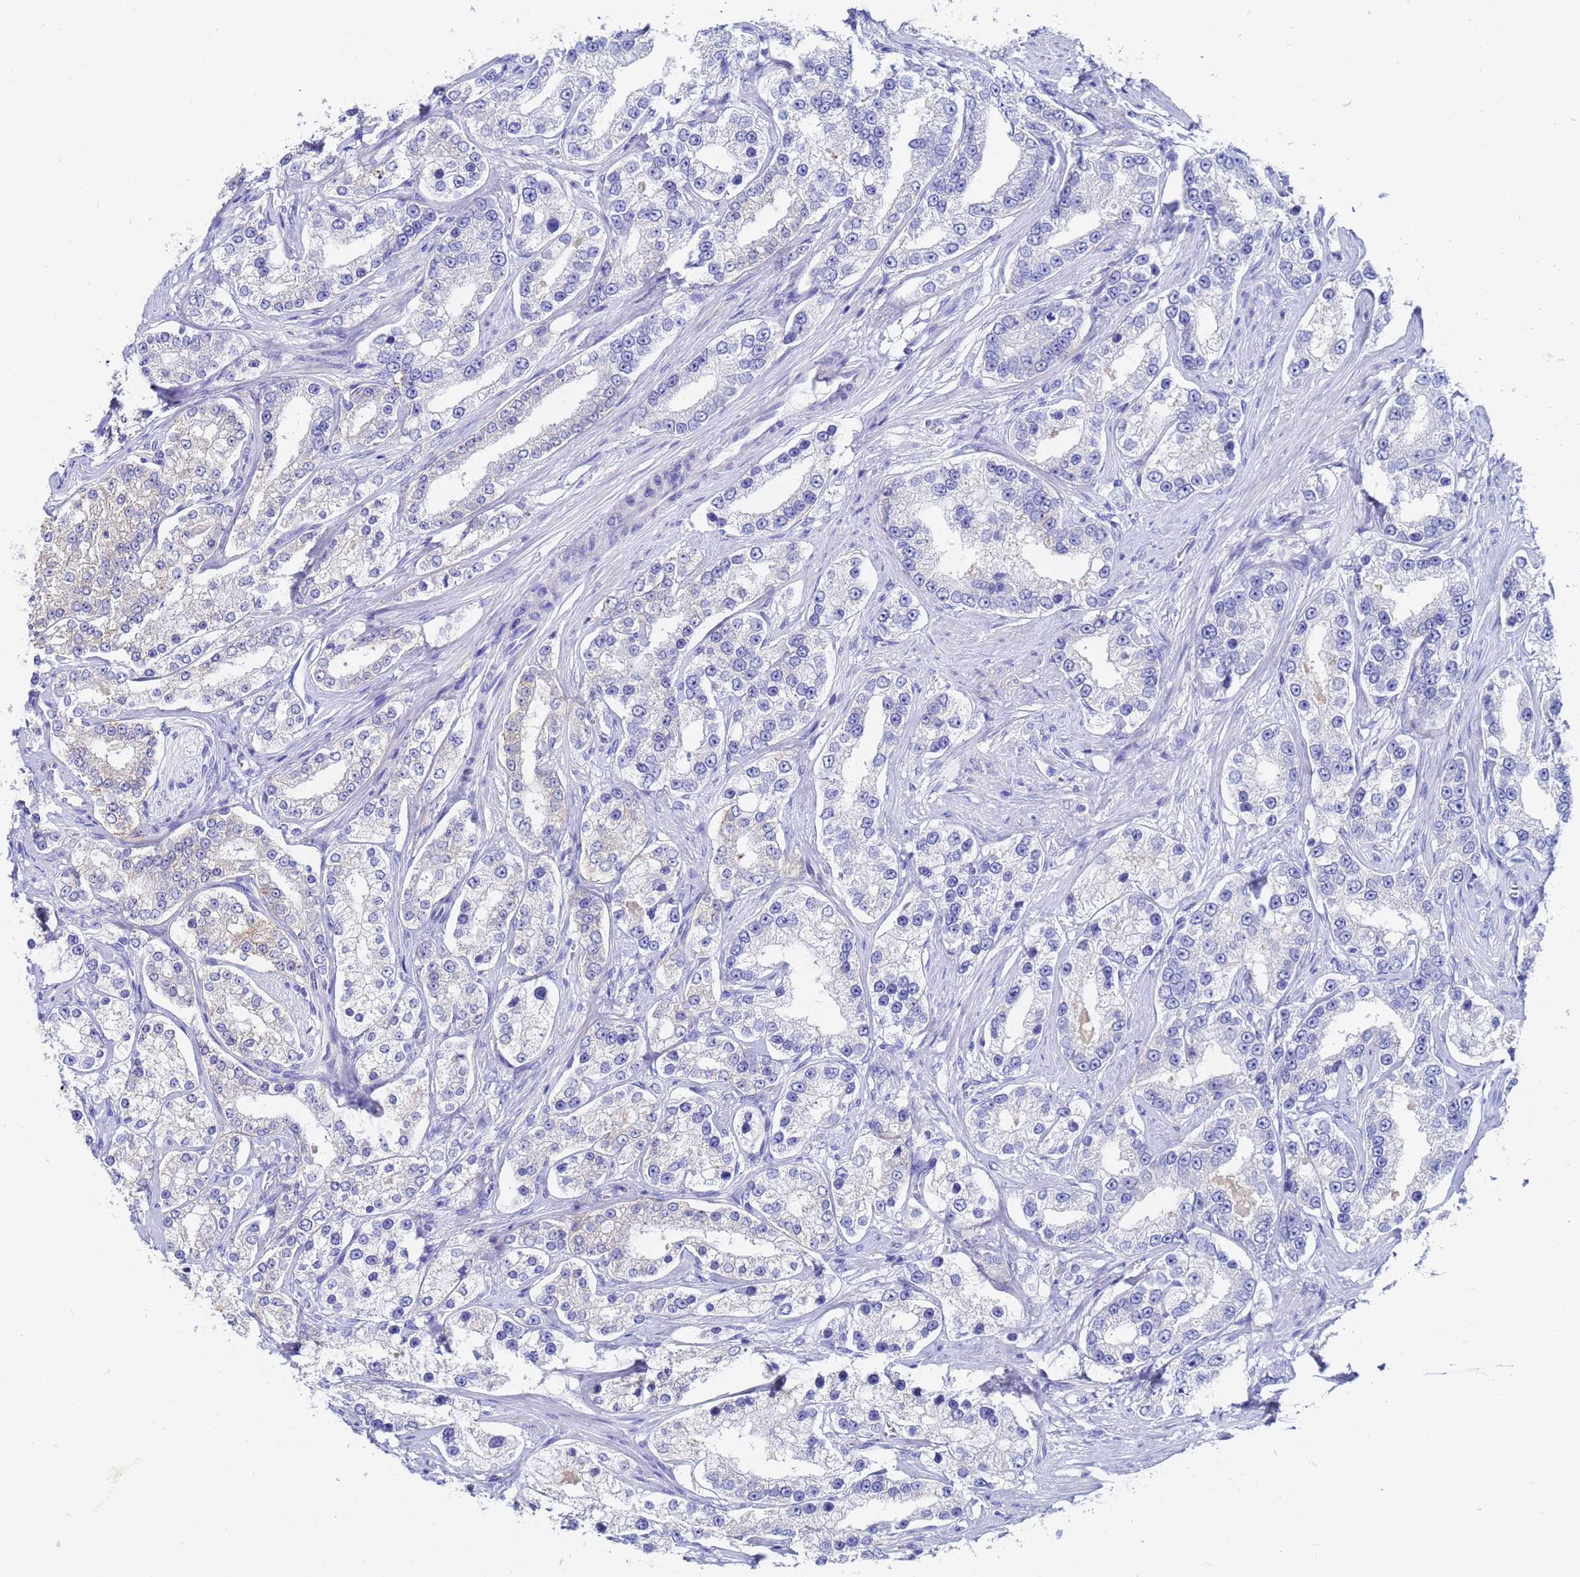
{"staining": {"intensity": "negative", "quantity": "none", "location": "none"}, "tissue": "prostate cancer", "cell_type": "Tumor cells", "image_type": "cancer", "snomed": [{"axis": "morphology", "description": "Normal tissue, NOS"}, {"axis": "morphology", "description": "Adenocarcinoma, High grade"}, {"axis": "topography", "description": "Prostate"}], "caption": "An image of prostate cancer (high-grade adenocarcinoma) stained for a protein displays no brown staining in tumor cells. (Stains: DAB IHC with hematoxylin counter stain, Microscopy: brightfield microscopy at high magnification).", "gene": "C2orf72", "patient": {"sex": "male", "age": 83}}